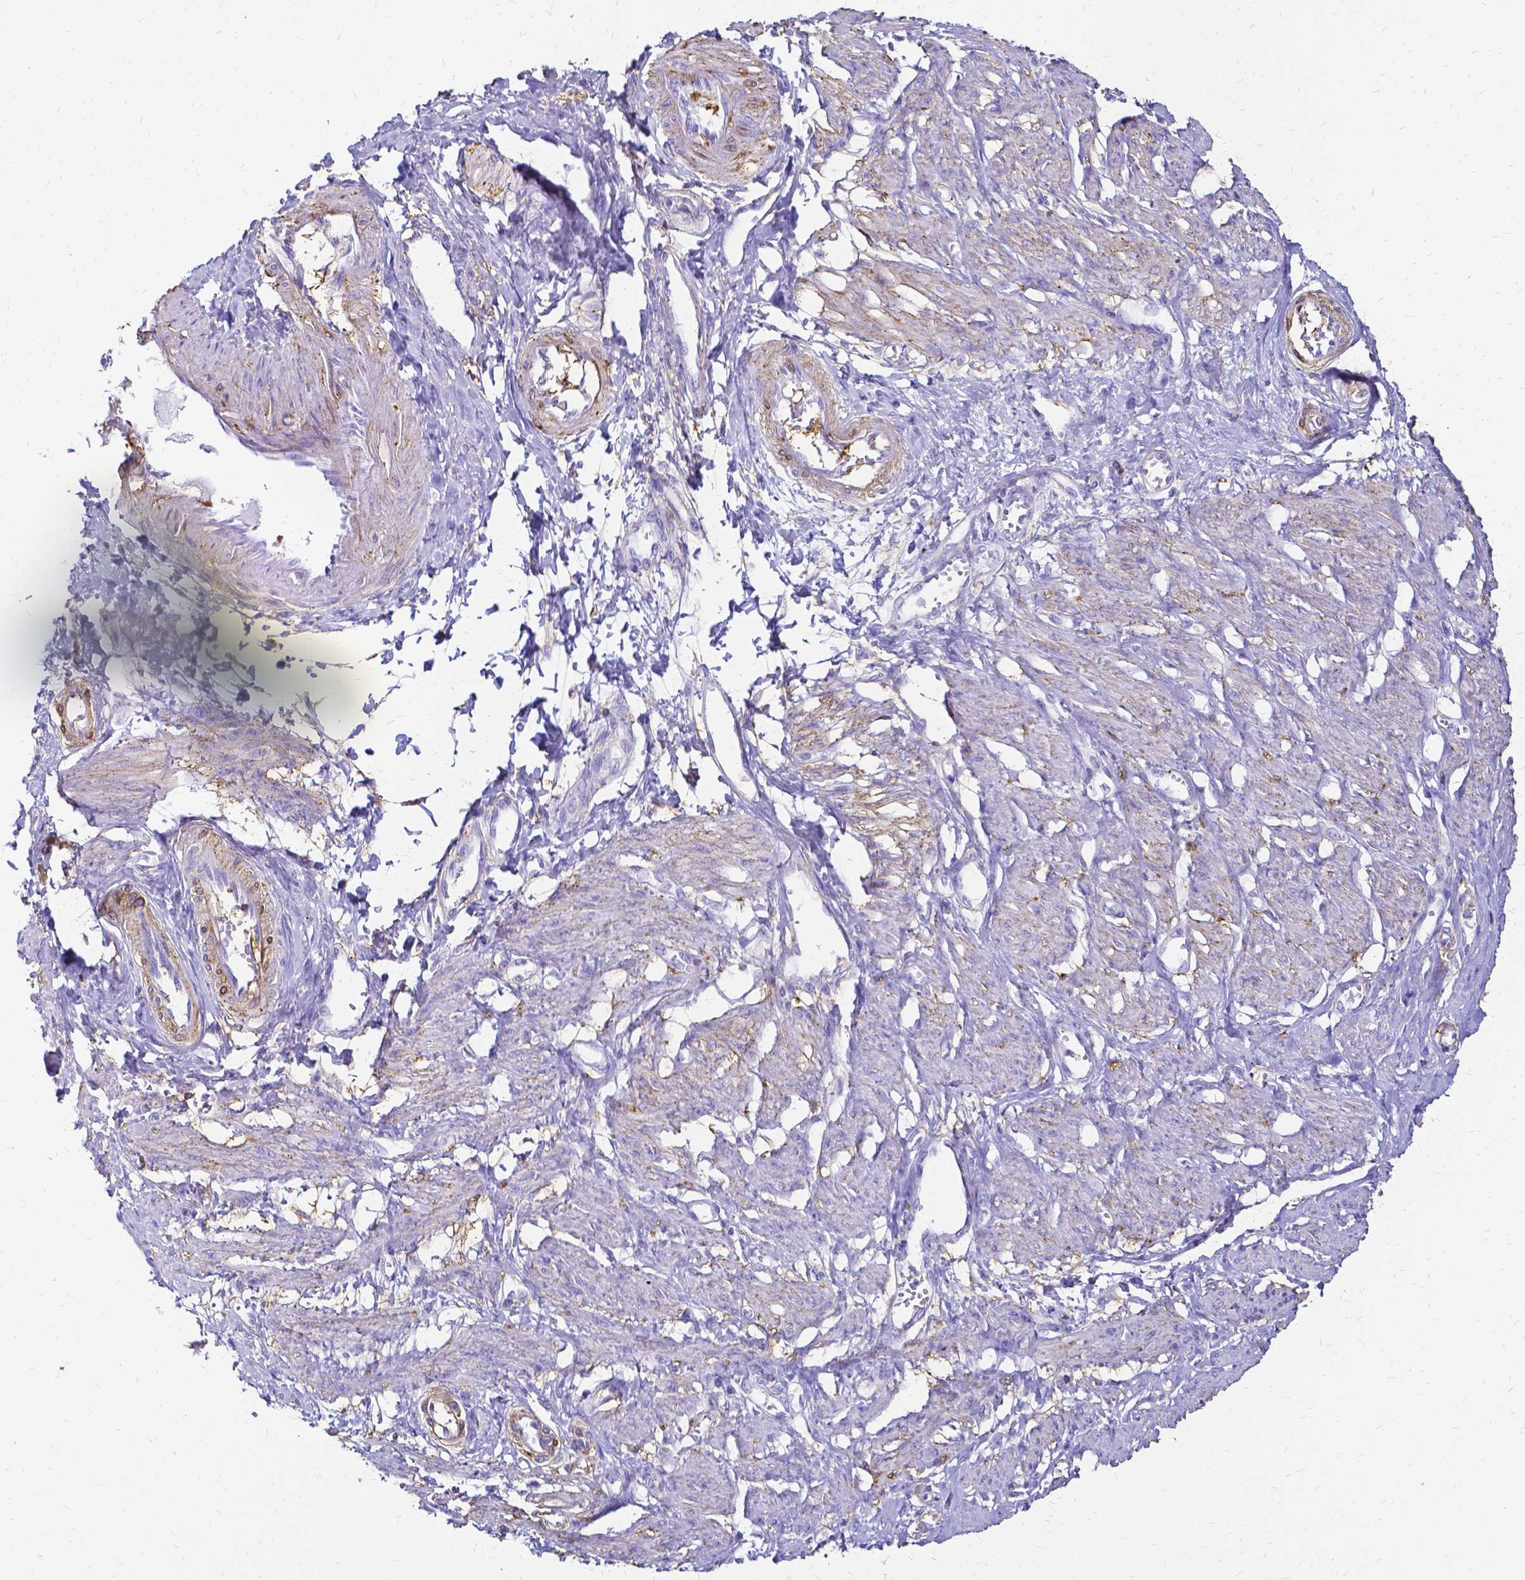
{"staining": {"intensity": "weak", "quantity": "<25%", "location": "cytoplasmic/membranous"}, "tissue": "smooth muscle", "cell_type": "Smooth muscle cells", "image_type": "normal", "snomed": [{"axis": "morphology", "description": "Normal tissue, NOS"}, {"axis": "topography", "description": "Smooth muscle"}, {"axis": "topography", "description": "Uterus"}], "caption": "This is an IHC photomicrograph of benign human smooth muscle. There is no expression in smooth muscle cells.", "gene": "HSPA12A", "patient": {"sex": "female", "age": 39}}